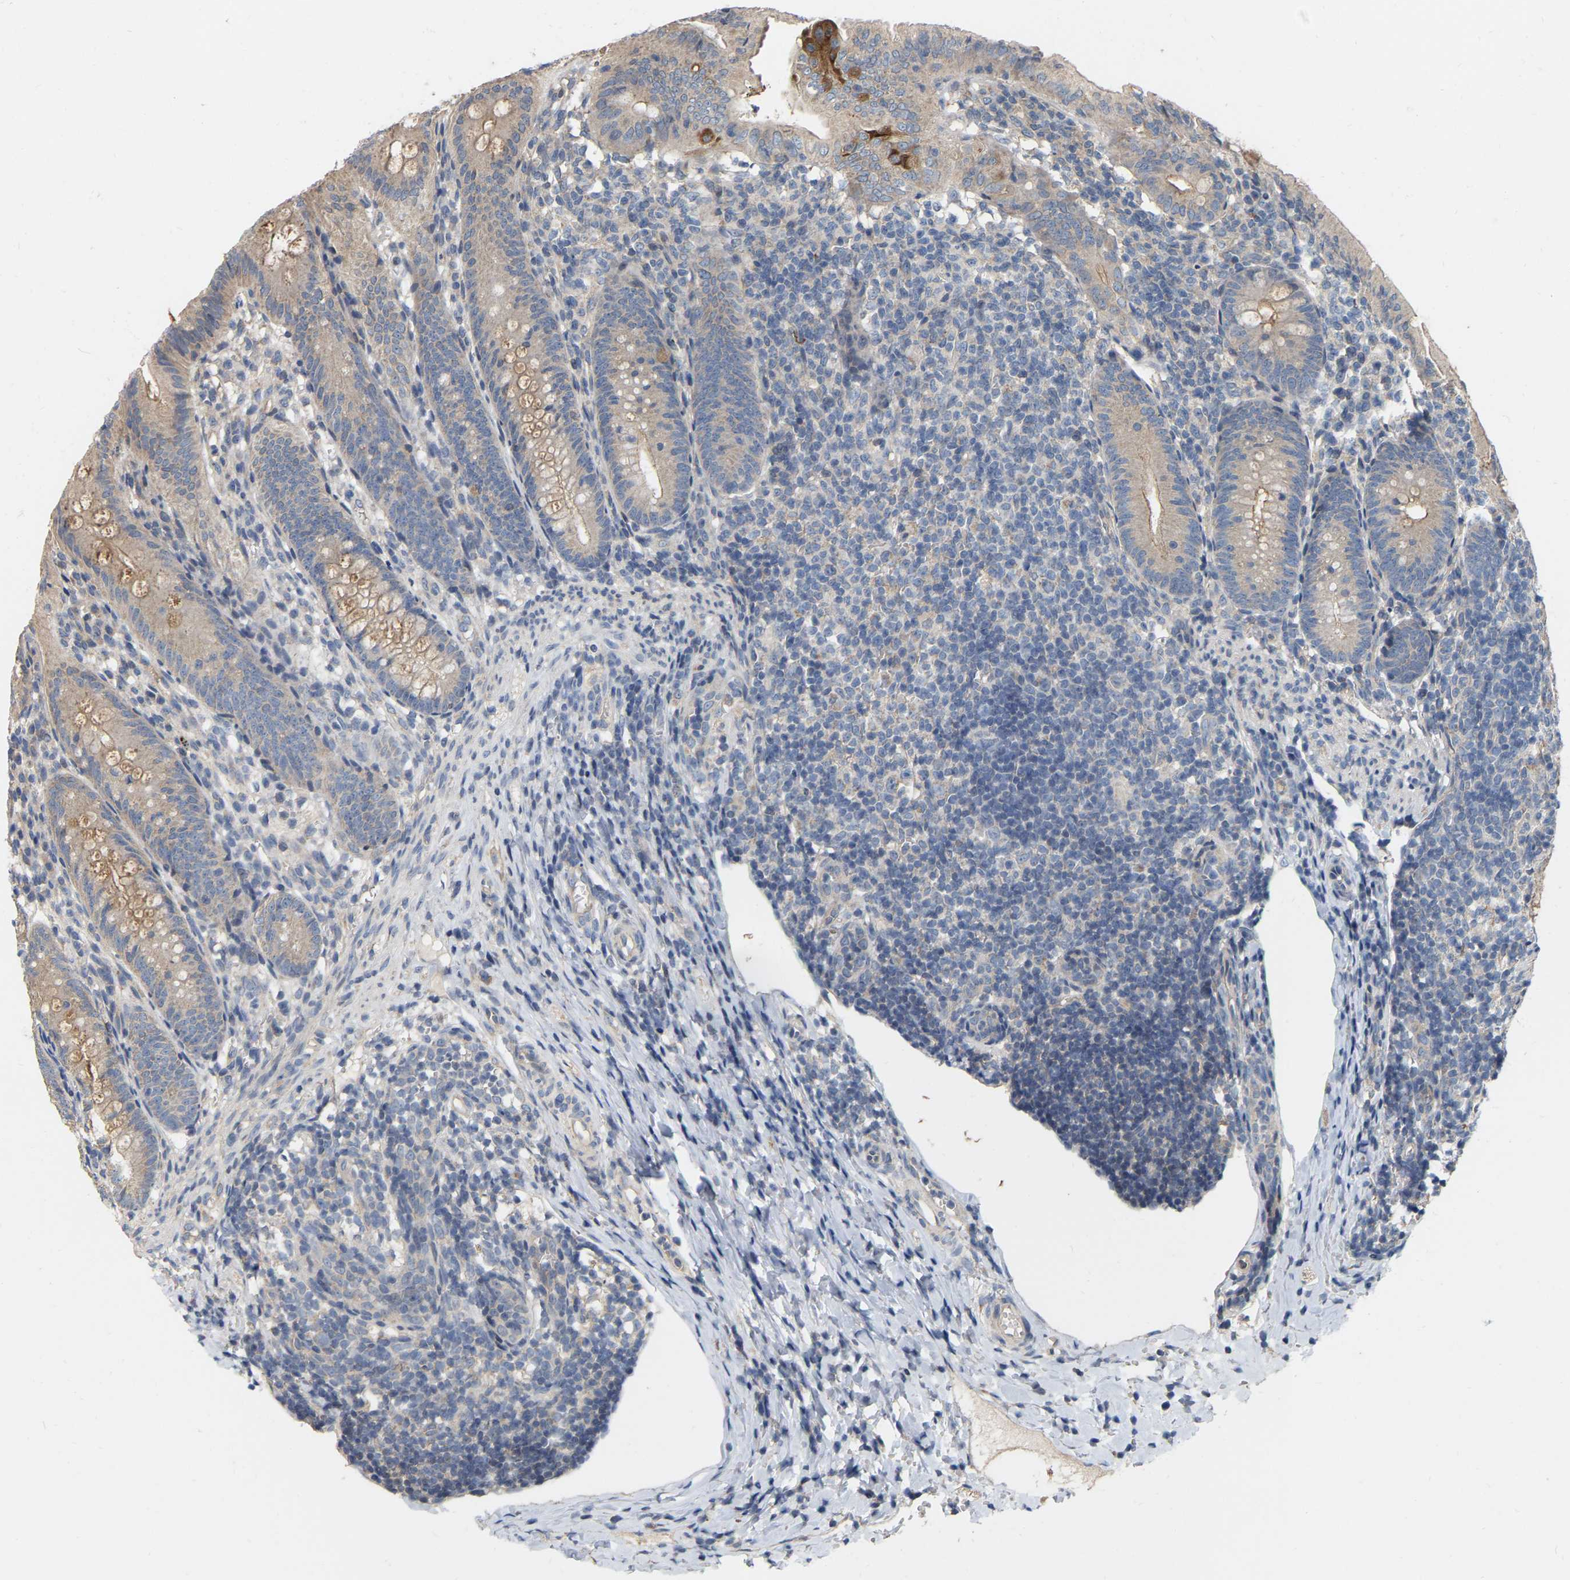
{"staining": {"intensity": "weak", "quantity": "25%-75%", "location": "cytoplasmic/membranous"}, "tissue": "appendix", "cell_type": "Glandular cells", "image_type": "normal", "snomed": [{"axis": "morphology", "description": "Normal tissue, NOS"}, {"axis": "topography", "description": "Appendix"}], "caption": "IHC image of unremarkable human appendix stained for a protein (brown), which shows low levels of weak cytoplasmic/membranous expression in about 25%-75% of glandular cells.", "gene": "SSH1", "patient": {"sex": "male", "age": 1}}